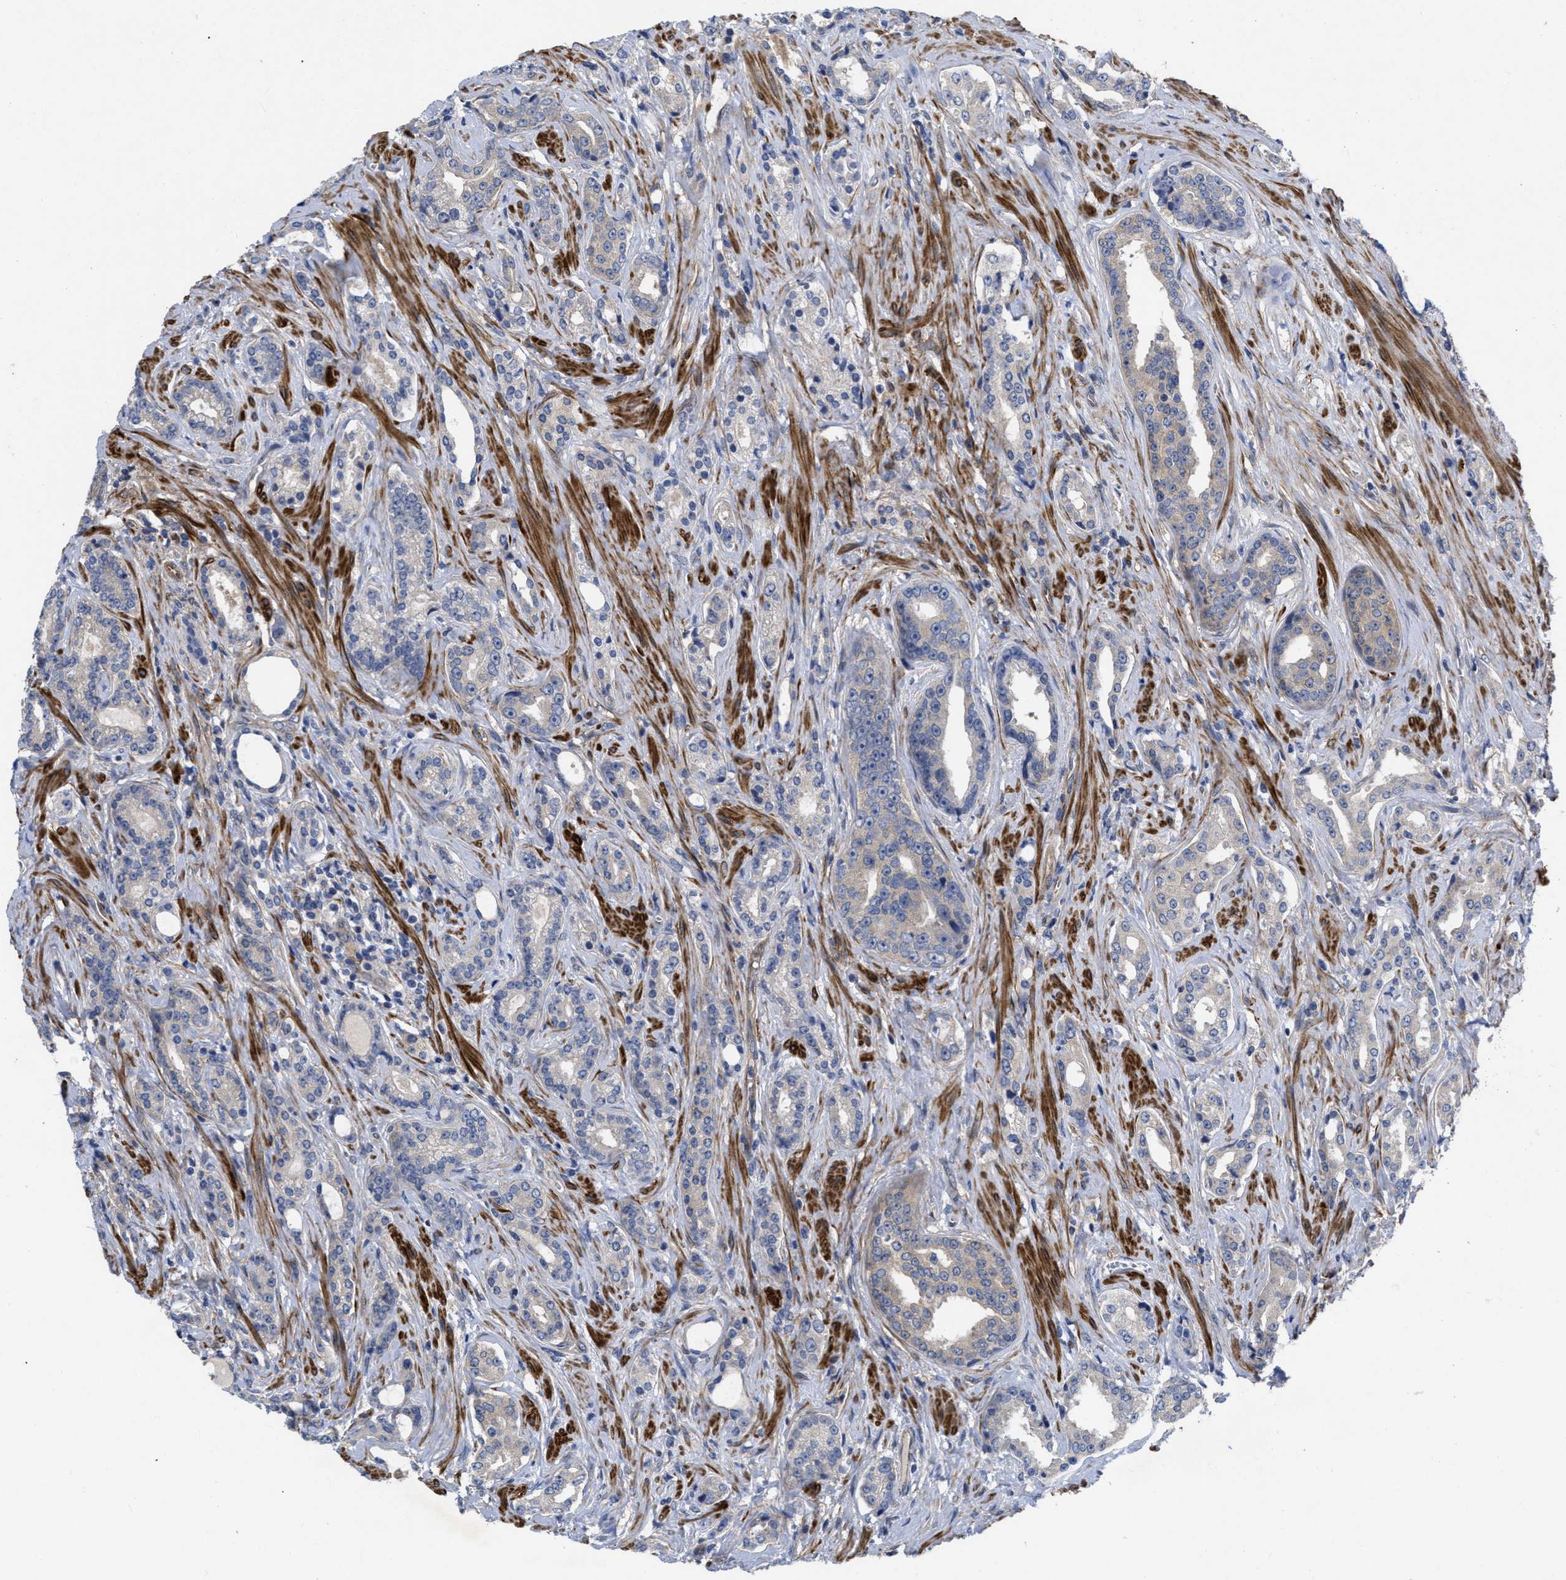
{"staining": {"intensity": "weak", "quantity": "<25%", "location": "cytoplasmic/membranous"}, "tissue": "prostate cancer", "cell_type": "Tumor cells", "image_type": "cancer", "snomed": [{"axis": "morphology", "description": "Adenocarcinoma, High grade"}, {"axis": "topography", "description": "Prostate"}], "caption": "IHC photomicrograph of prostate adenocarcinoma (high-grade) stained for a protein (brown), which shows no staining in tumor cells.", "gene": "ARHGEF26", "patient": {"sex": "male", "age": 71}}